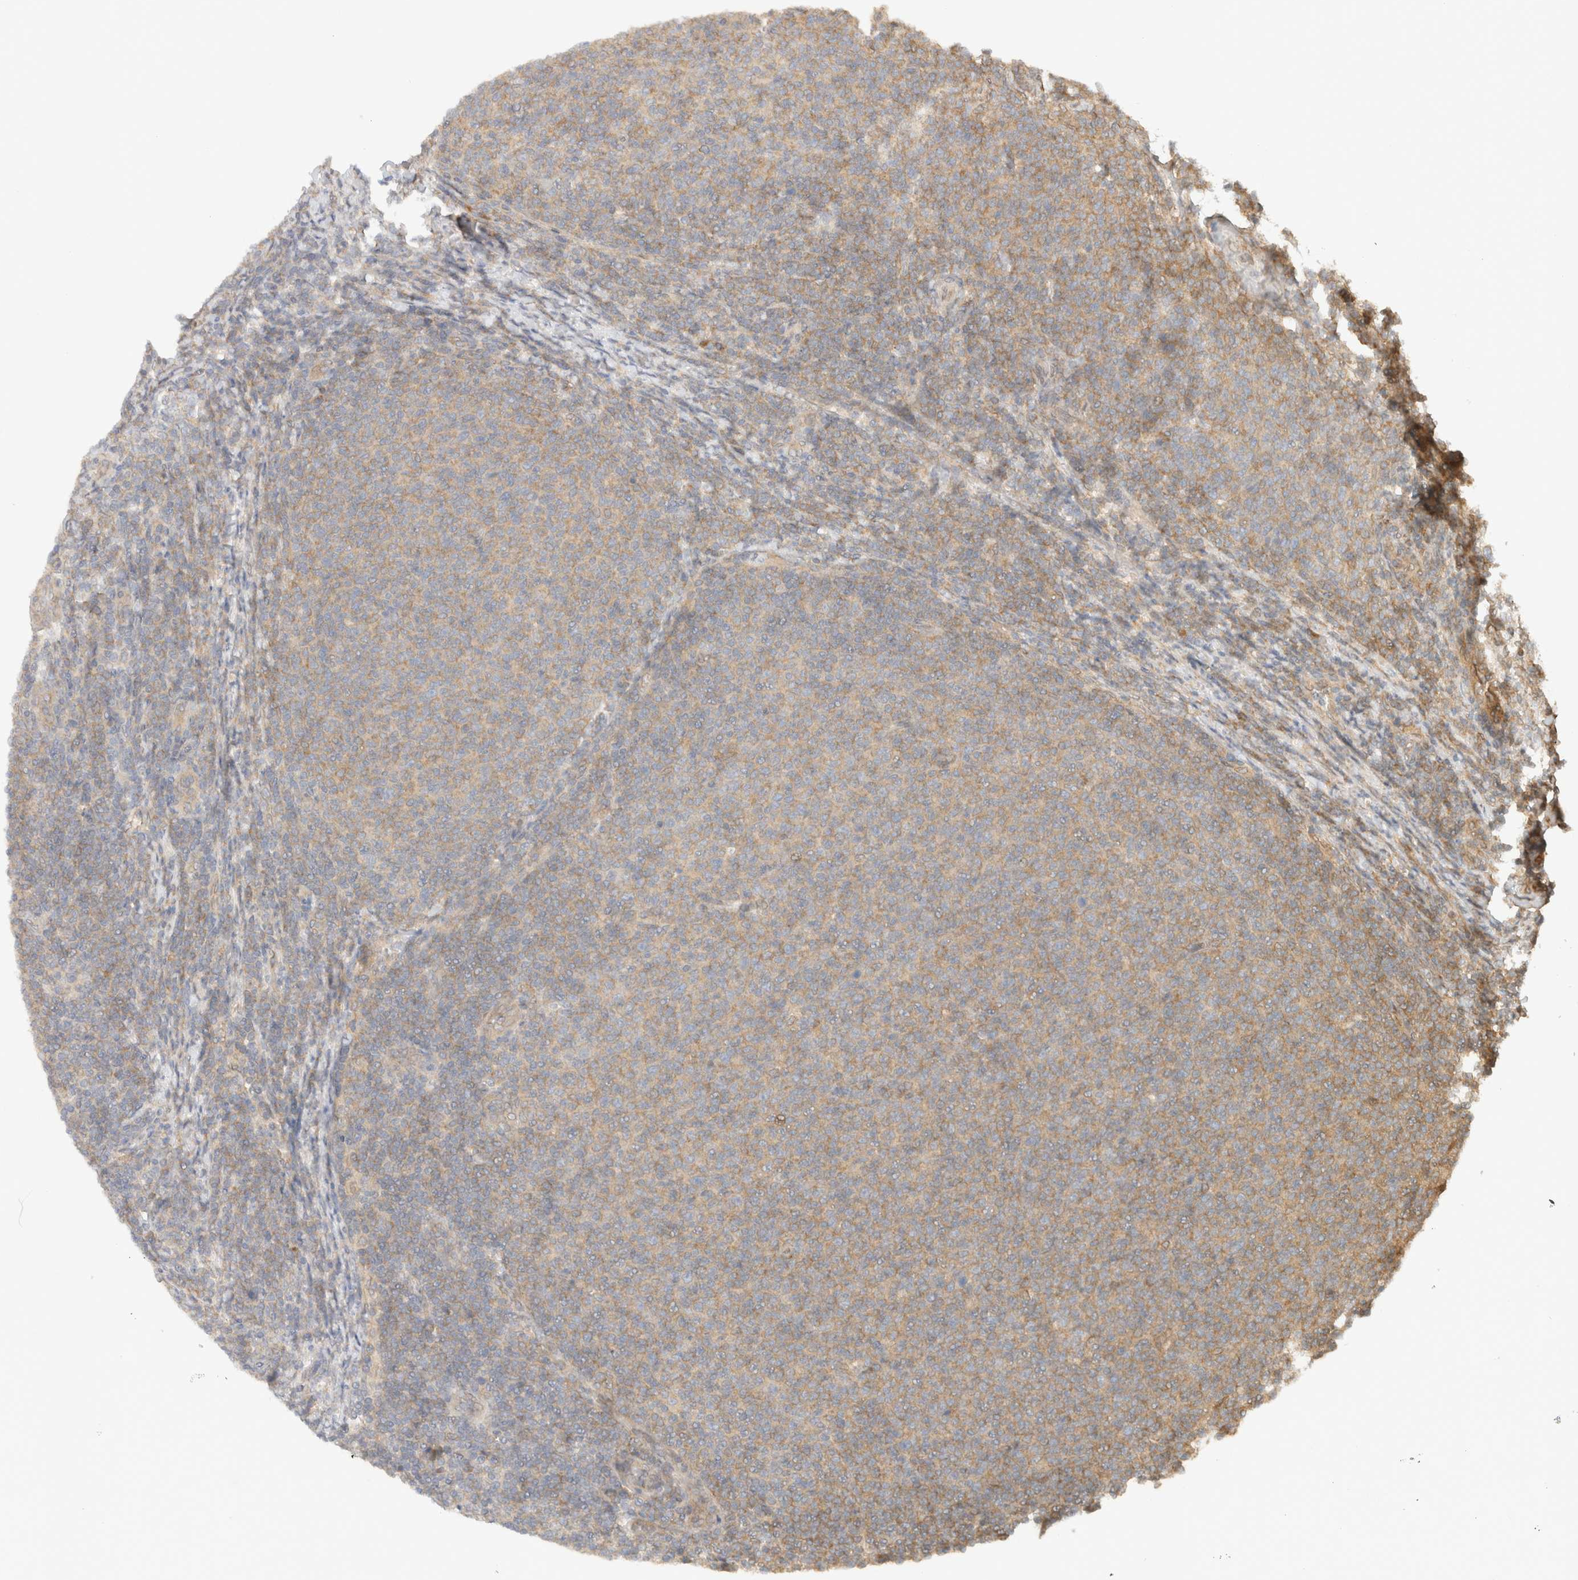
{"staining": {"intensity": "weak", "quantity": "25%-75%", "location": "cytoplasmic/membranous"}, "tissue": "lymphoma", "cell_type": "Tumor cells", "image_type": "cancer", "snomed": [{"axis": "morphology", "description": "Malignant lymphoma, non-Hodgkin's type, Low grade"}, {"axis": "topography", "description": "Lymph node"}], "caption": "A micrograph of human lymphoma stained for a protein displays weak cytoplasmic/membranous brown staining in tumor cells.", "gene": "ARFGEF2", "patient": {"sex": "male", "age": 66}}